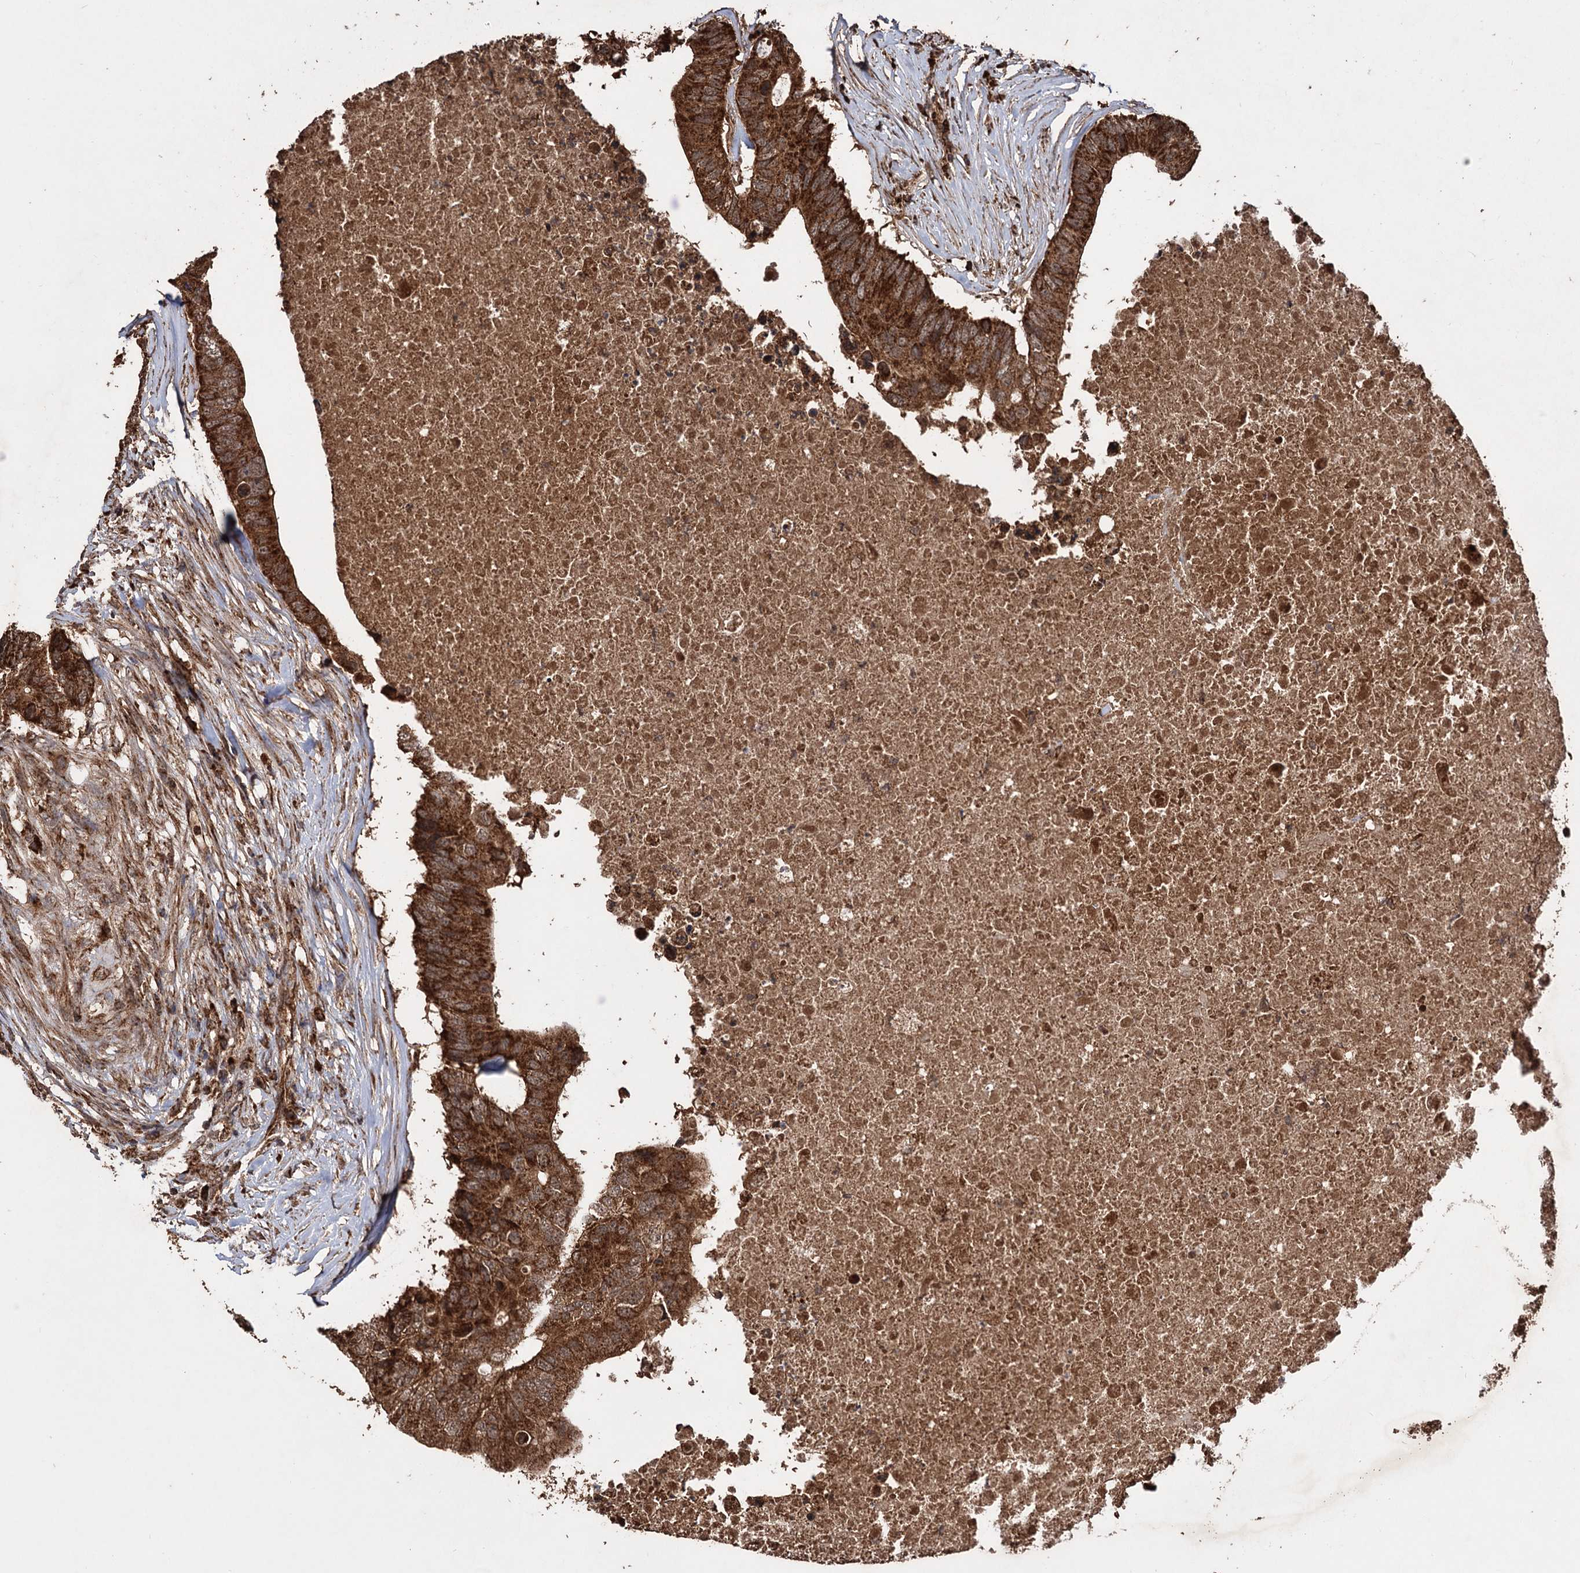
{"staining": {"intensity": "strong", "quantity": ">75%", "location": "cytoplasmic/membranous"}, "tissue": "colorectal cancer", "cell_type": "Tumor cells", "image_type": "cancer", "snomed": [{"axis": "morphology", "description": "Adenocarcinoma, NOS"}, {"axis": "topography", "description": "Colon"}], "caption": "Brown immunohistochemical staining in human adenocarcinoma (colorectal) demonstrates strong cytoplasmic/membranous expression in approximately >75% of tumor cells. Using DAB (3,3'-diaminobenzidine) (brown) and hematoxylin (blue) stains, captured at high magnification using brightfield microscopy.", "gene": "IPO4", "patient": {"sex": "male", "age": 71}}